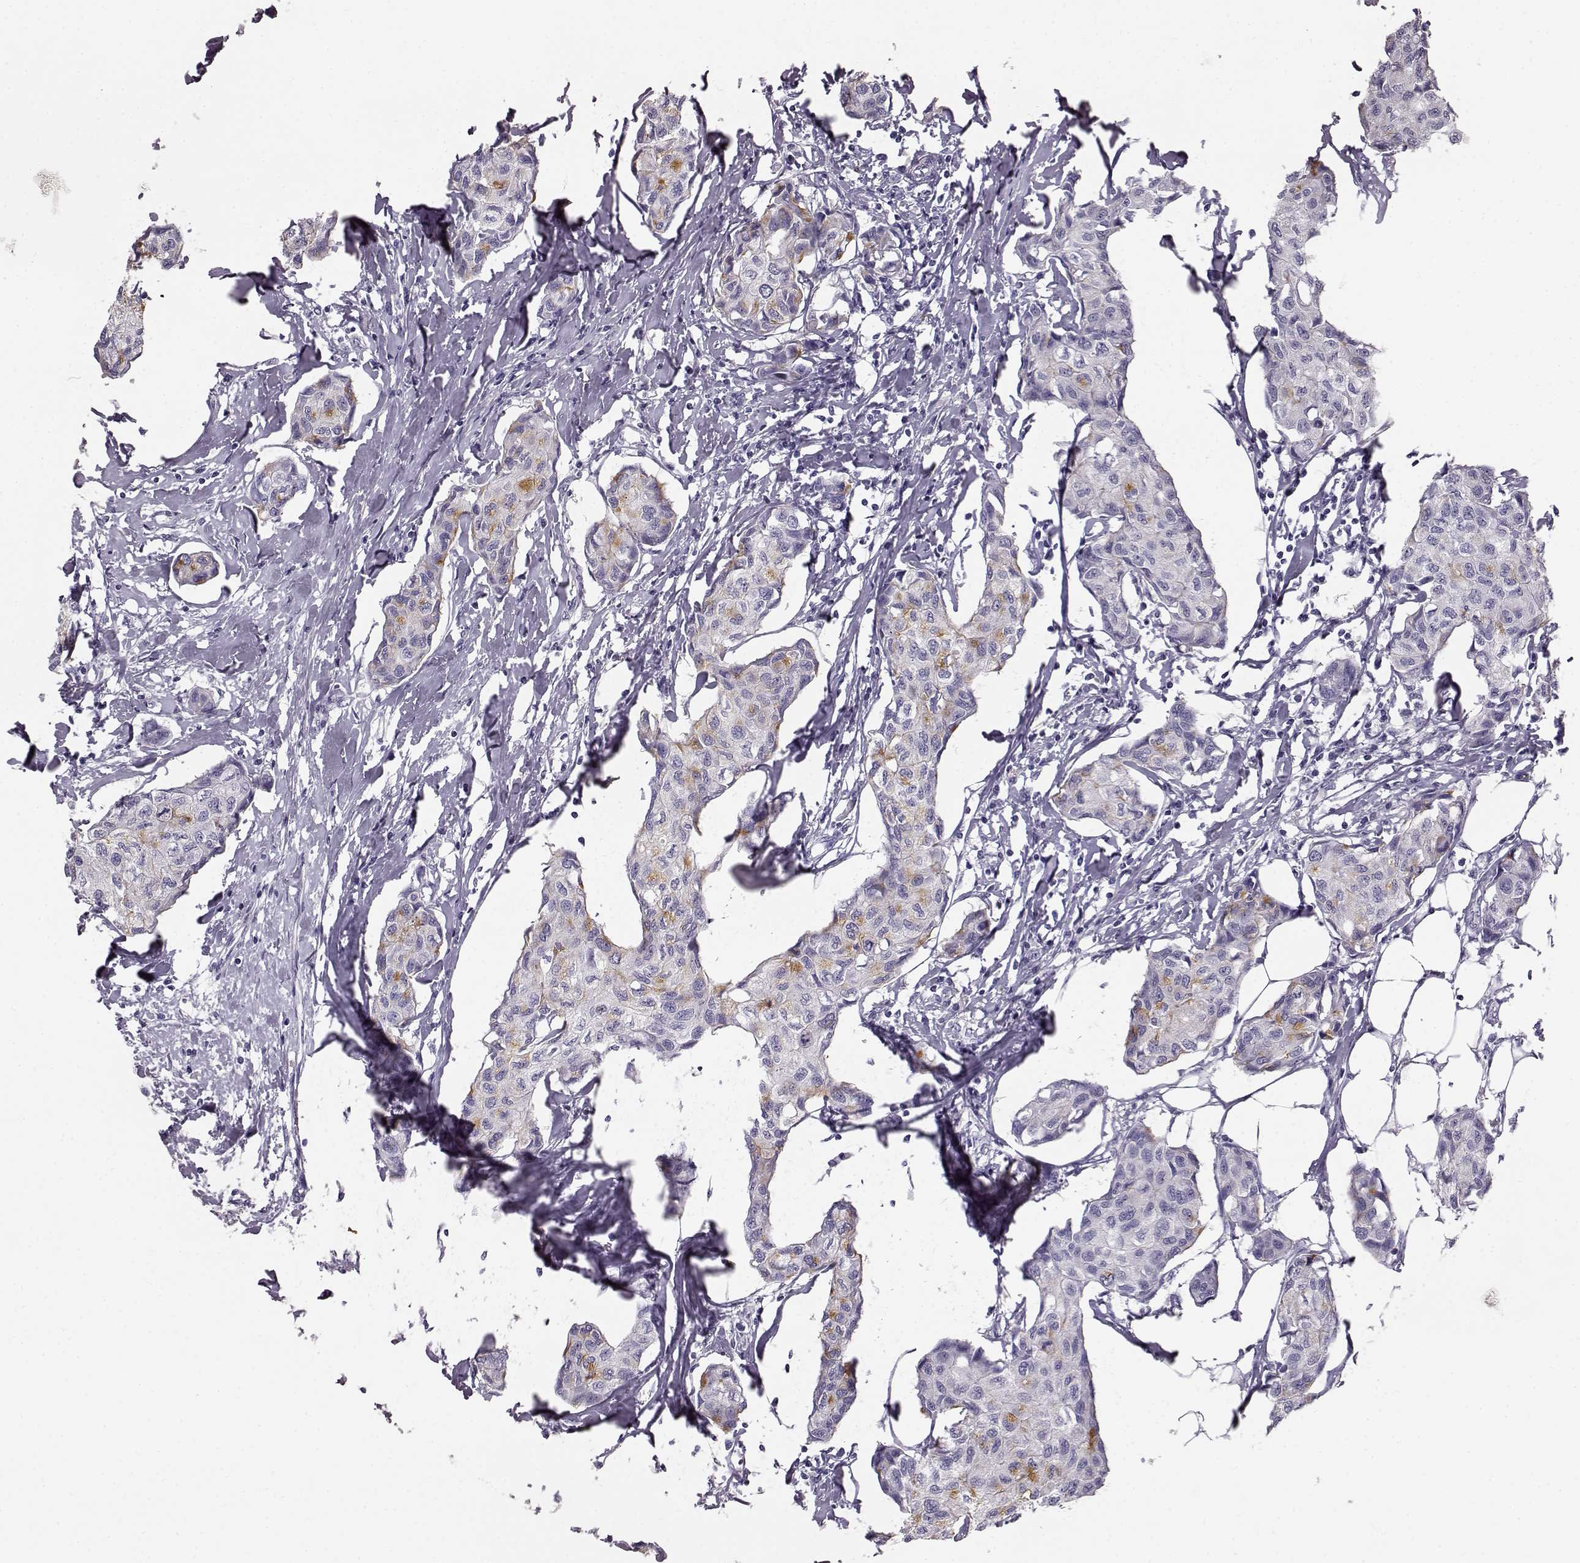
{"staining": {"intensity": "weak", "quantity": "<25%", "location": "cytoplasmic/membranous"}, "tissue": "breast cancer", "cell_type": "Tumor cells", "image_type": "cancer", "snomed": [{"axis": "morphology", "description": "Duct carcinoma"}, {"axis": "topography", "description": "Breast"}], "caption": "Photomicrograph shows no protein staining in tumor cells of breast intraductal carcinoma tissue. (DAB IHC, high magnification).", "gene": "NPTXR", "patient": {"sex": "female", "age": 80}}